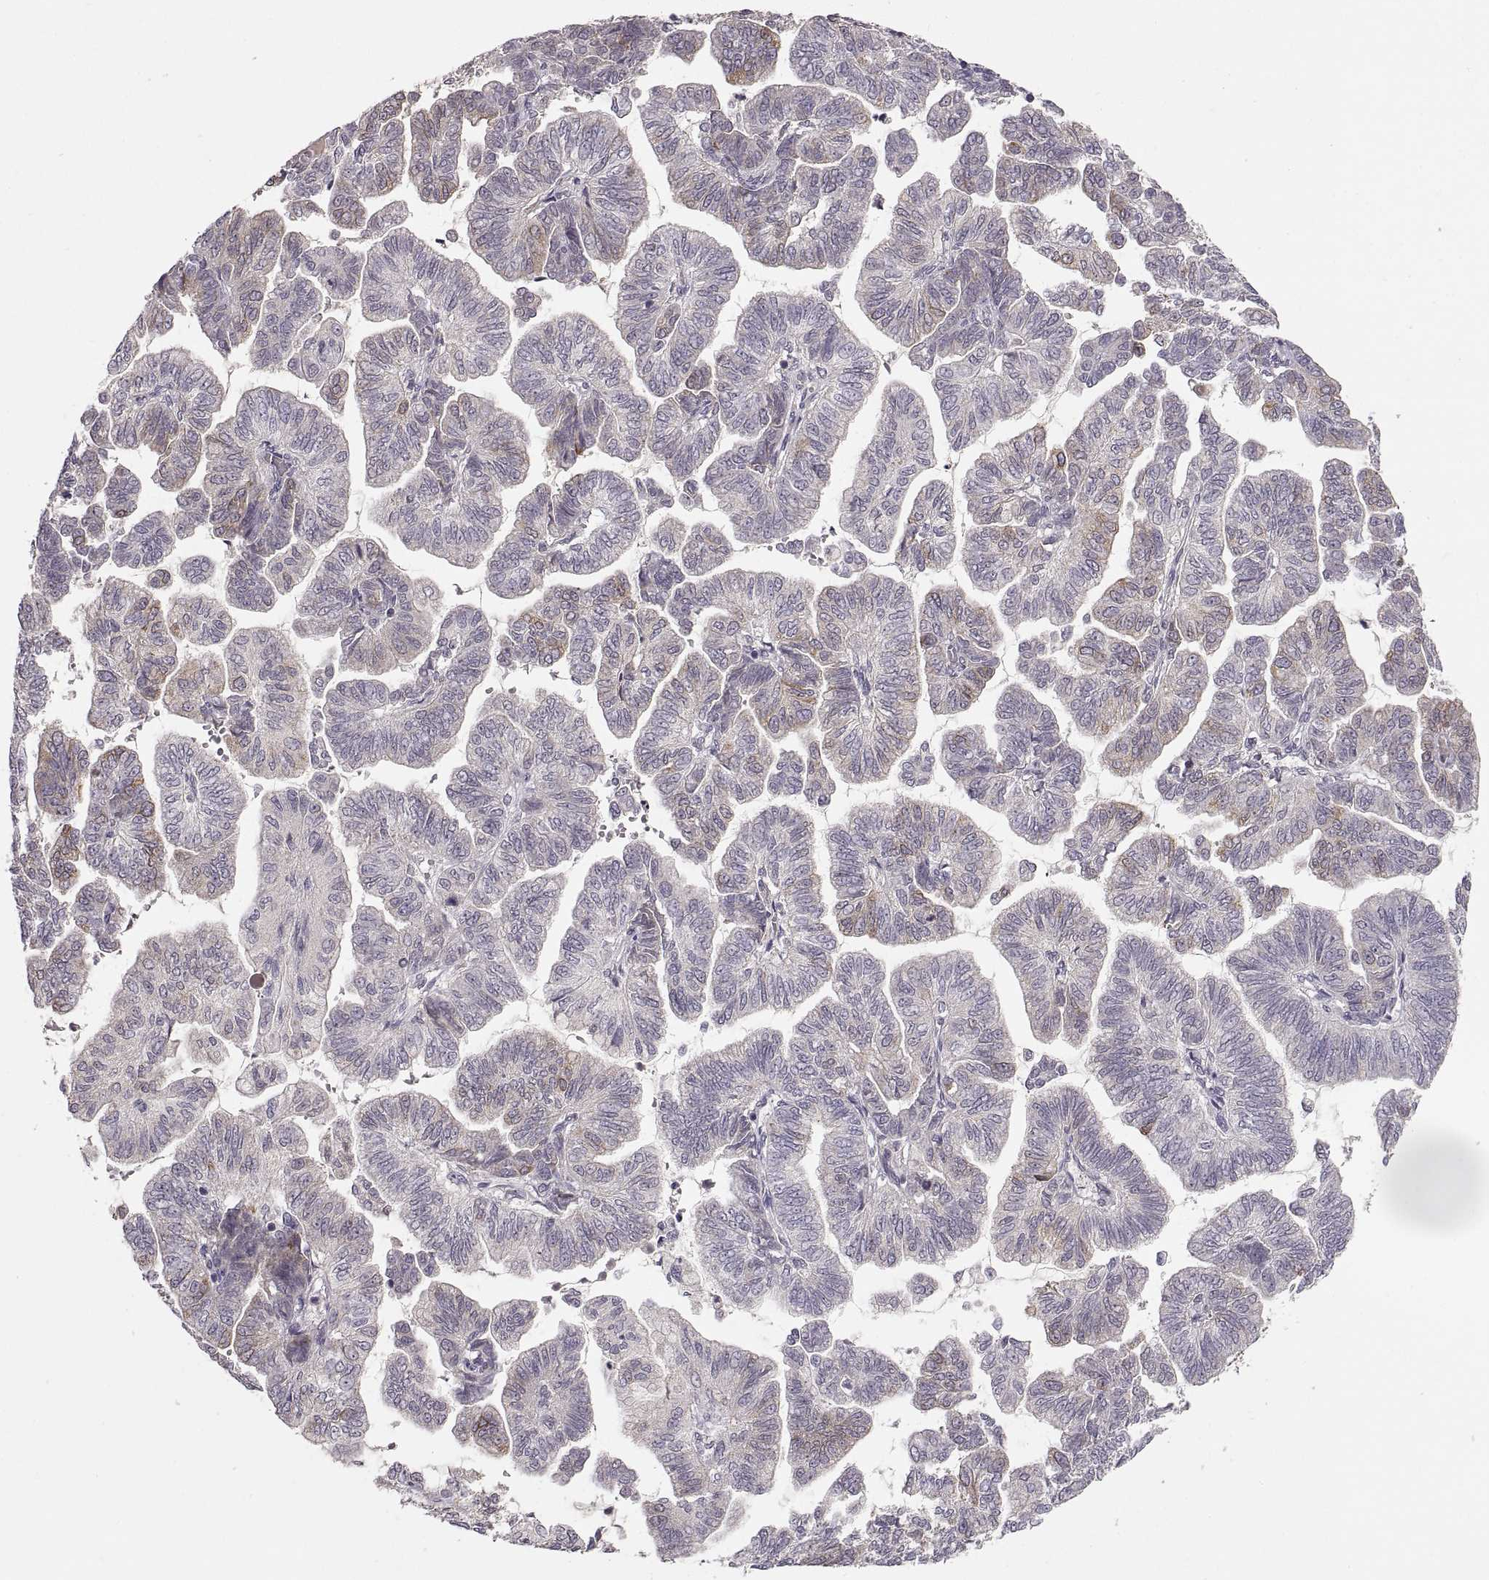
{"staining": {"intensity": "moderate", "quantity": "<25%", "location": "cytoplasmic/membranous"}, "tissue": "stomach cancer", "cell_type": "Tumor cells", "image_type": "cancer", "snomed": [{"axis": "morphology", "description": "Adenocarcinoma, NOS"}, {"axis": "topography", "description": "Stomach"}], "caption": "Tumor cells display low levels of moderate cytoplasmic/membranous expression in about <25% of cells in stomach cancer.", "gene": "HMGCR", "patient": {"sex": "male", "age": 83}}